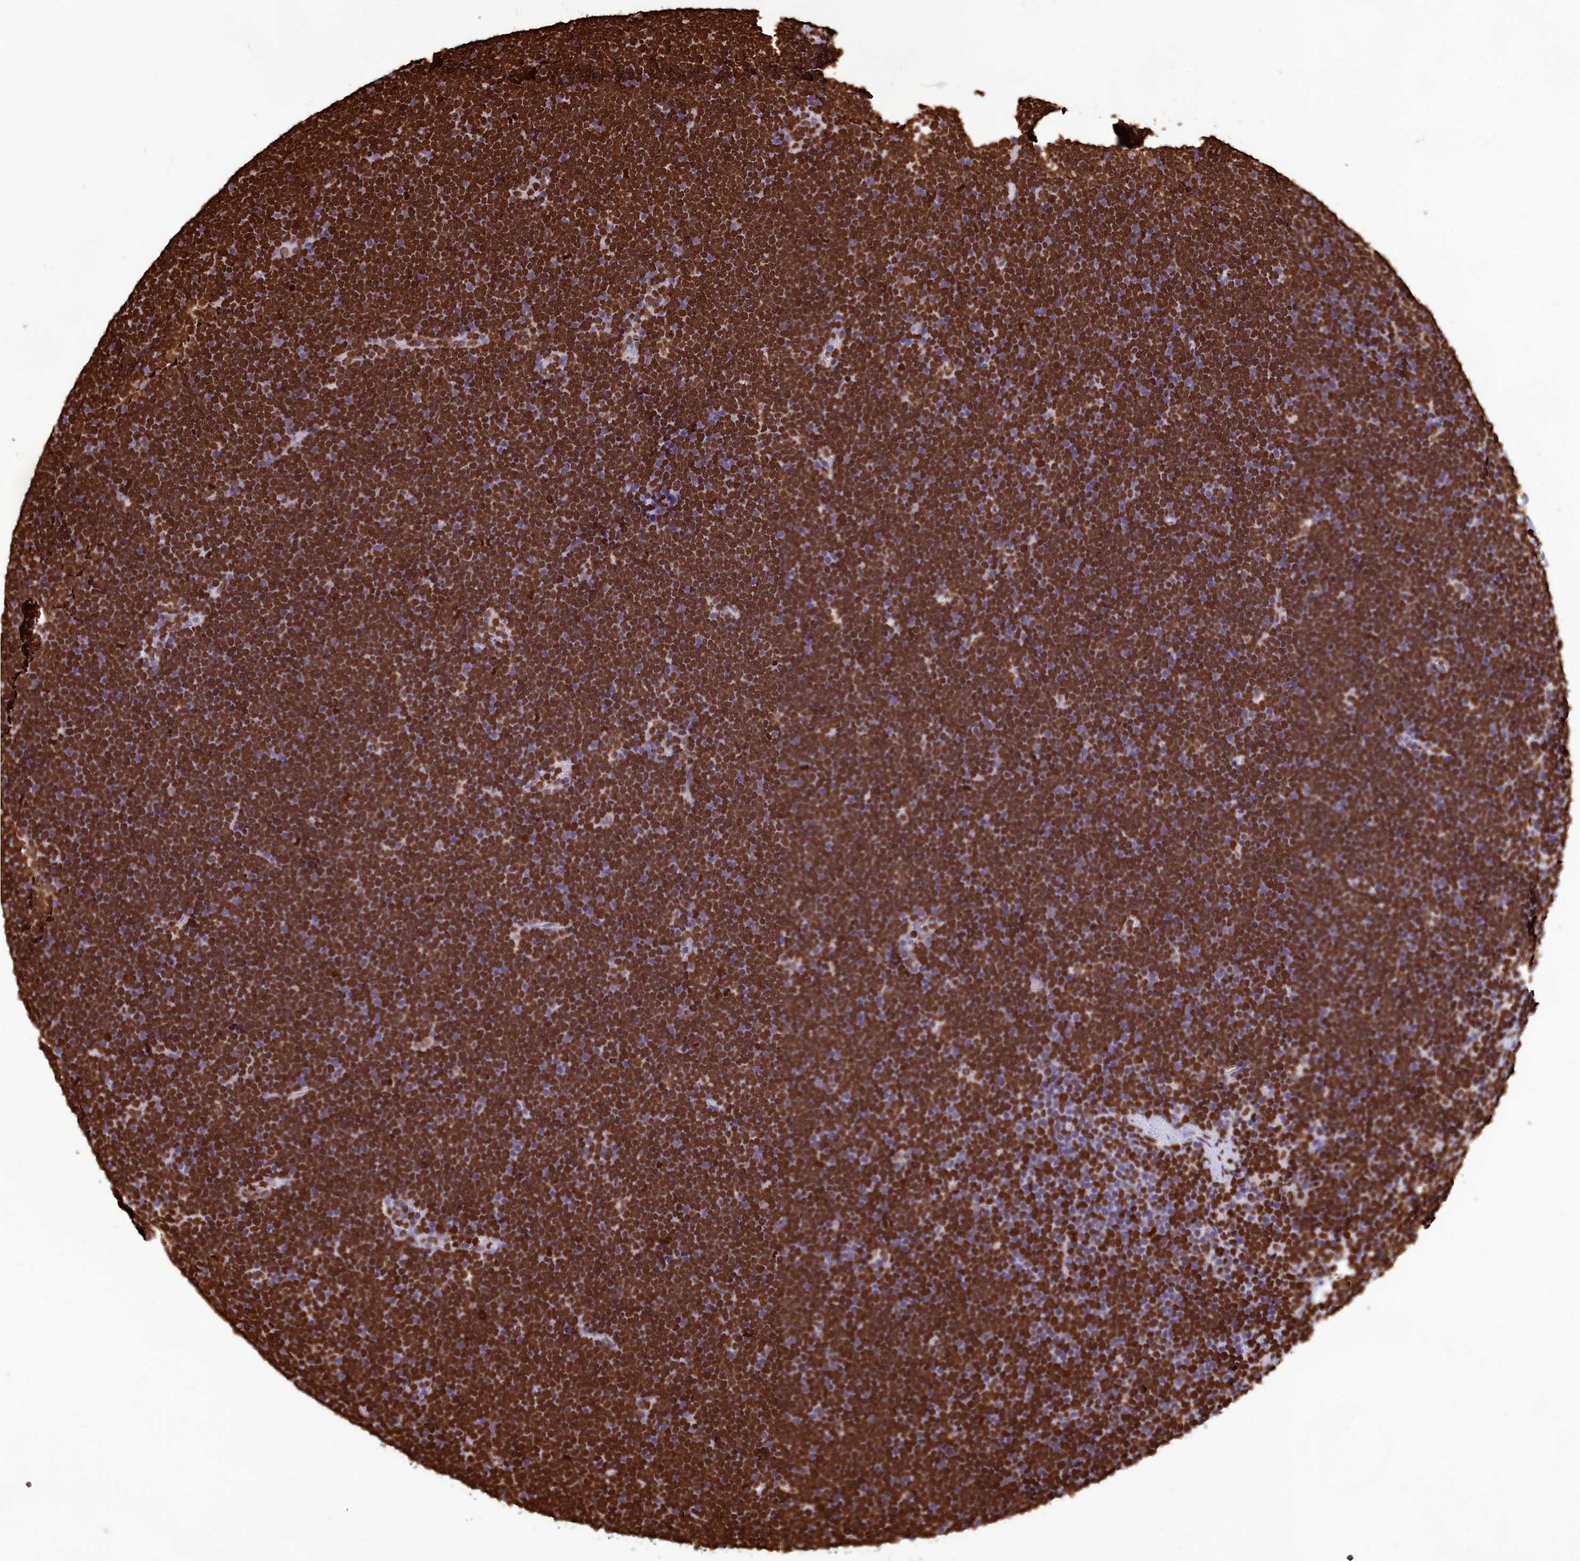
{"staining": {"intensity": "strong", "quantity": ">75%", "location": "nuclear"}, "tissue": "lymphoma", "cell_type": "Tumor cells", "image_type": "cancer", "snomed": [{"axis": "morphology", "description": "Malignant lymphoma, non-Hodgkin's type, High grade"}, {"axis": "topography", "description": "Lymph node"}], "caption": "A high-resolution image shows IHC staining of high-grade malignant lymphoma, non-Hodgkin's type, which exhibits strong nuclear staining in about >75% of tumor cells.", "gene": "AKAP17A", "patient": {"sex": "male", "age": 13}}